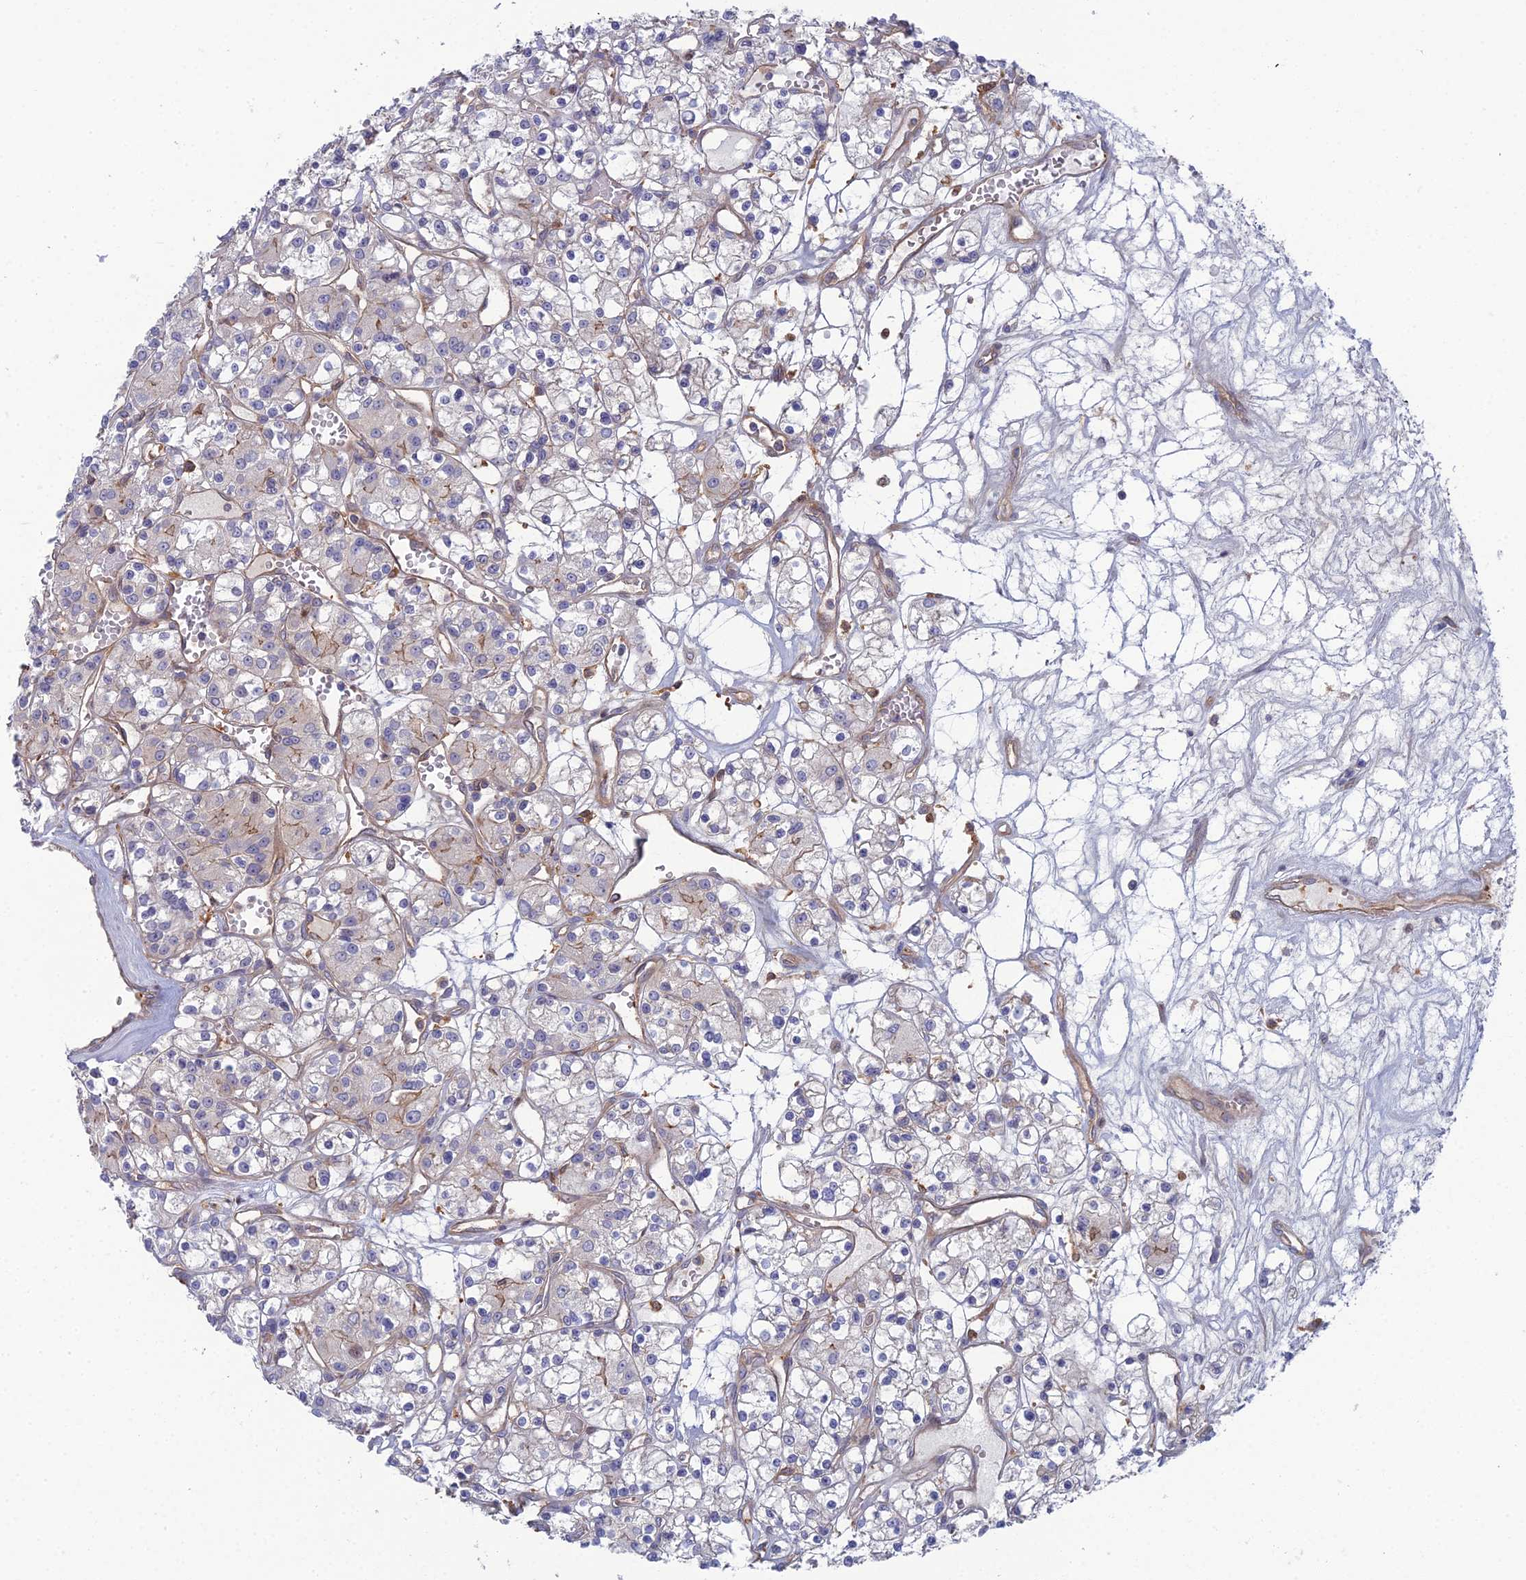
{"staining": {"intensity": "weak", "quantity": "<25%", "location": "cytoplasmic/membranous"}, "tissue": "renal cancer", "cell_type": "Tumor cells", "image_type": "cancer", "snomed": [{"axis": "morphology", "description": "Adenocarcinoma, NOS"}, {"axis": "topography", "description": "Kidney"}], "caption": "An IHC image of renal cancer is shown. There is no staining in tumor cells of renal cancer.", "gene": "ABHD1", "patient": {"sex": "female", "age": 59}}